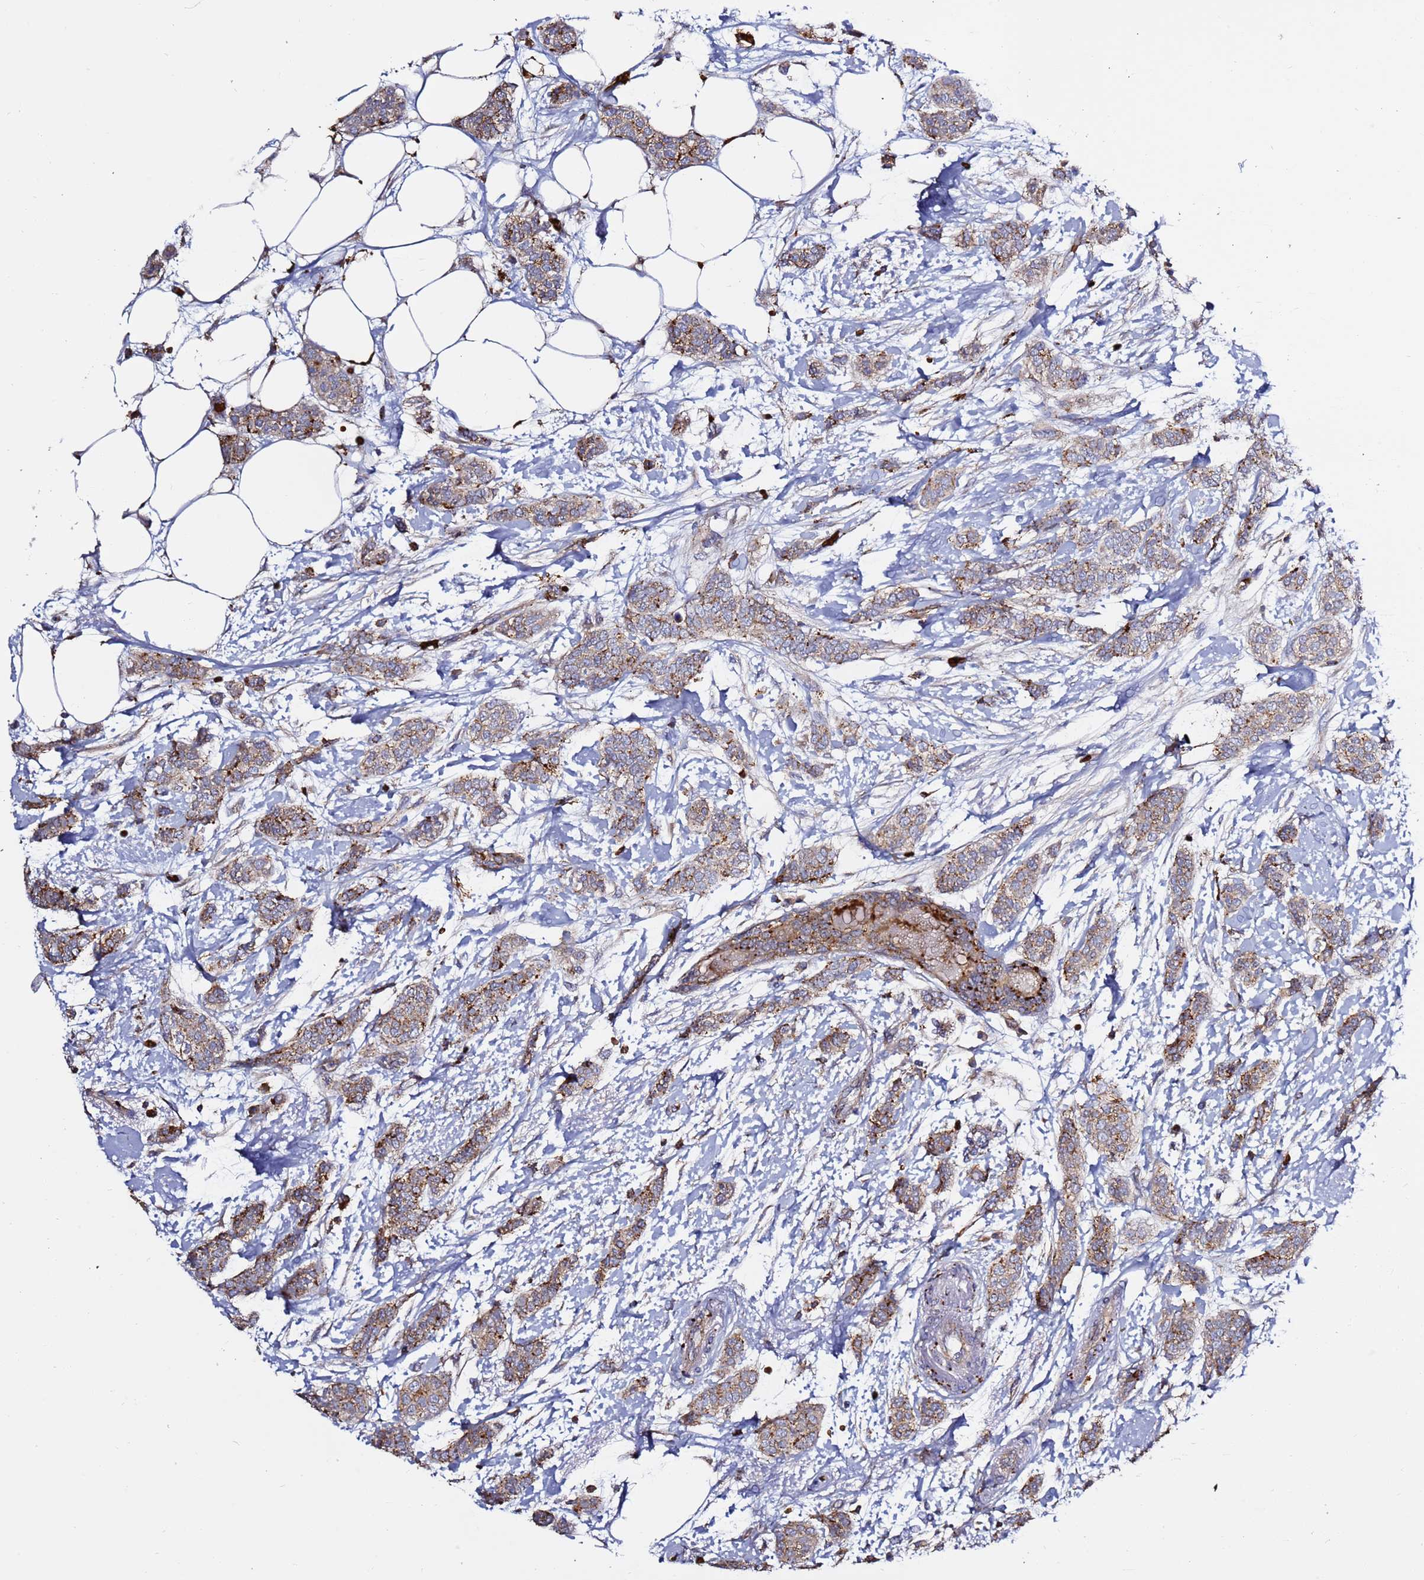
{"staining": {"intensity": "moderate", "quantity": ">75%", "location": "cytoplasmic/membranous"}, "tissue": "breast cancer", "cell_type": "Tumor cells", "image_type": "cancer", "snomed": [{"axis": "morphology", "description": "Duct carcinoma"}, {"axis": "topography", "description": "Breast"}], "caption": "A medium amount of moderate cytoplasmic/membranous positivity is present in approximately >75% of tumor cells in breast intraductal carcinoma tissue.", "gene": "VPS36", "patient": {"sex": "female", "age": 72}}